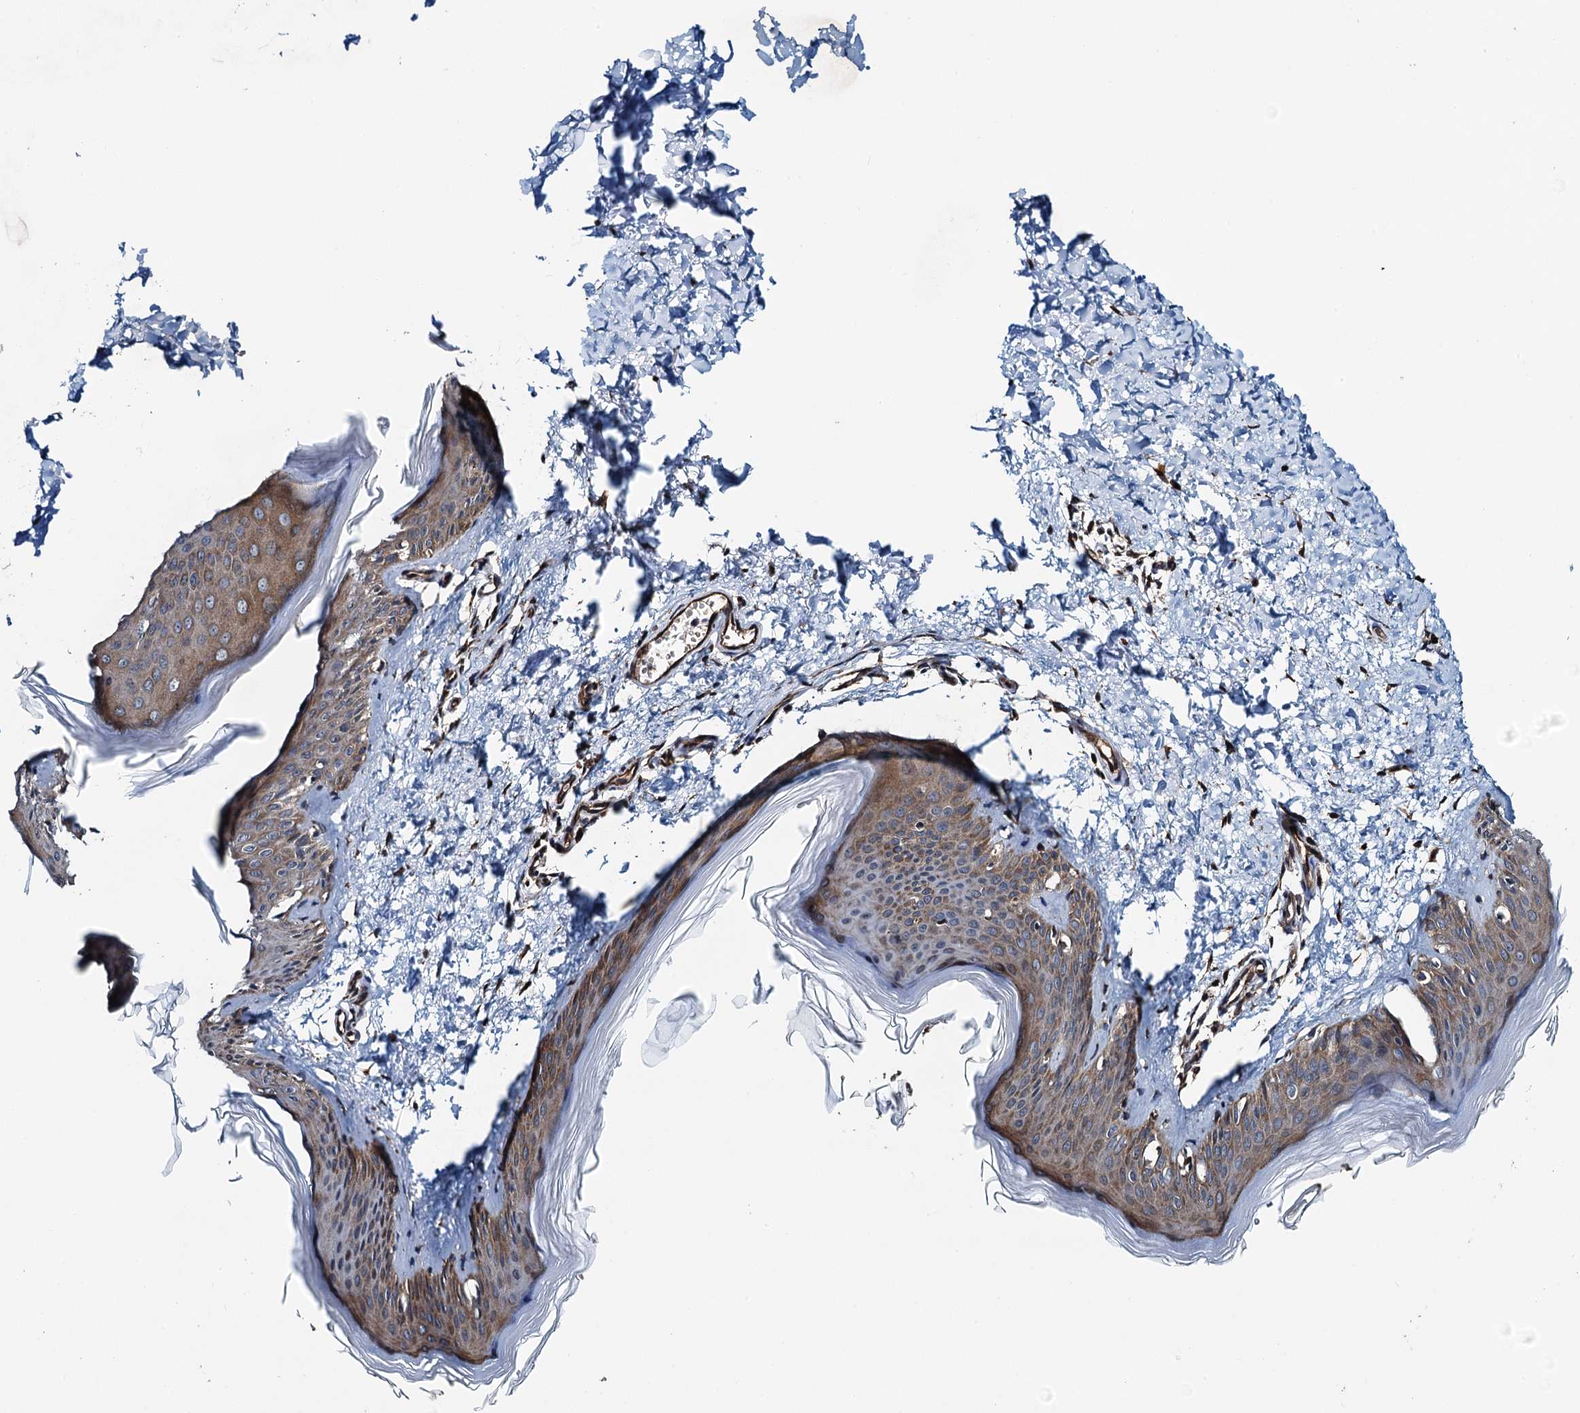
{"staining": {"intensity": "strong", "quantity": ">75%", "location": "cytoplasmic/membranous"}, "tissue": "skin", "cell_type": "Fibroblasts", "image_type": "normal", "snomed": [{"axis": "morphology", "description": "Normal tissue, NOS"}, {"axis": "topography", "description": "Skin"}], "caption": "An image of skin stained for a protein demonstrates strong cytoplasmic/membranous brown staining in fibroblasts. The staining was performed using DAB (3,3'-diaminobenzidine) to visualize the protein expression in brown, while the nuclei were stained in blue with hematoxylin (Magnification: 20x).", "gene": "MDM1", "patient": {"sex": "female", "age": 27}}